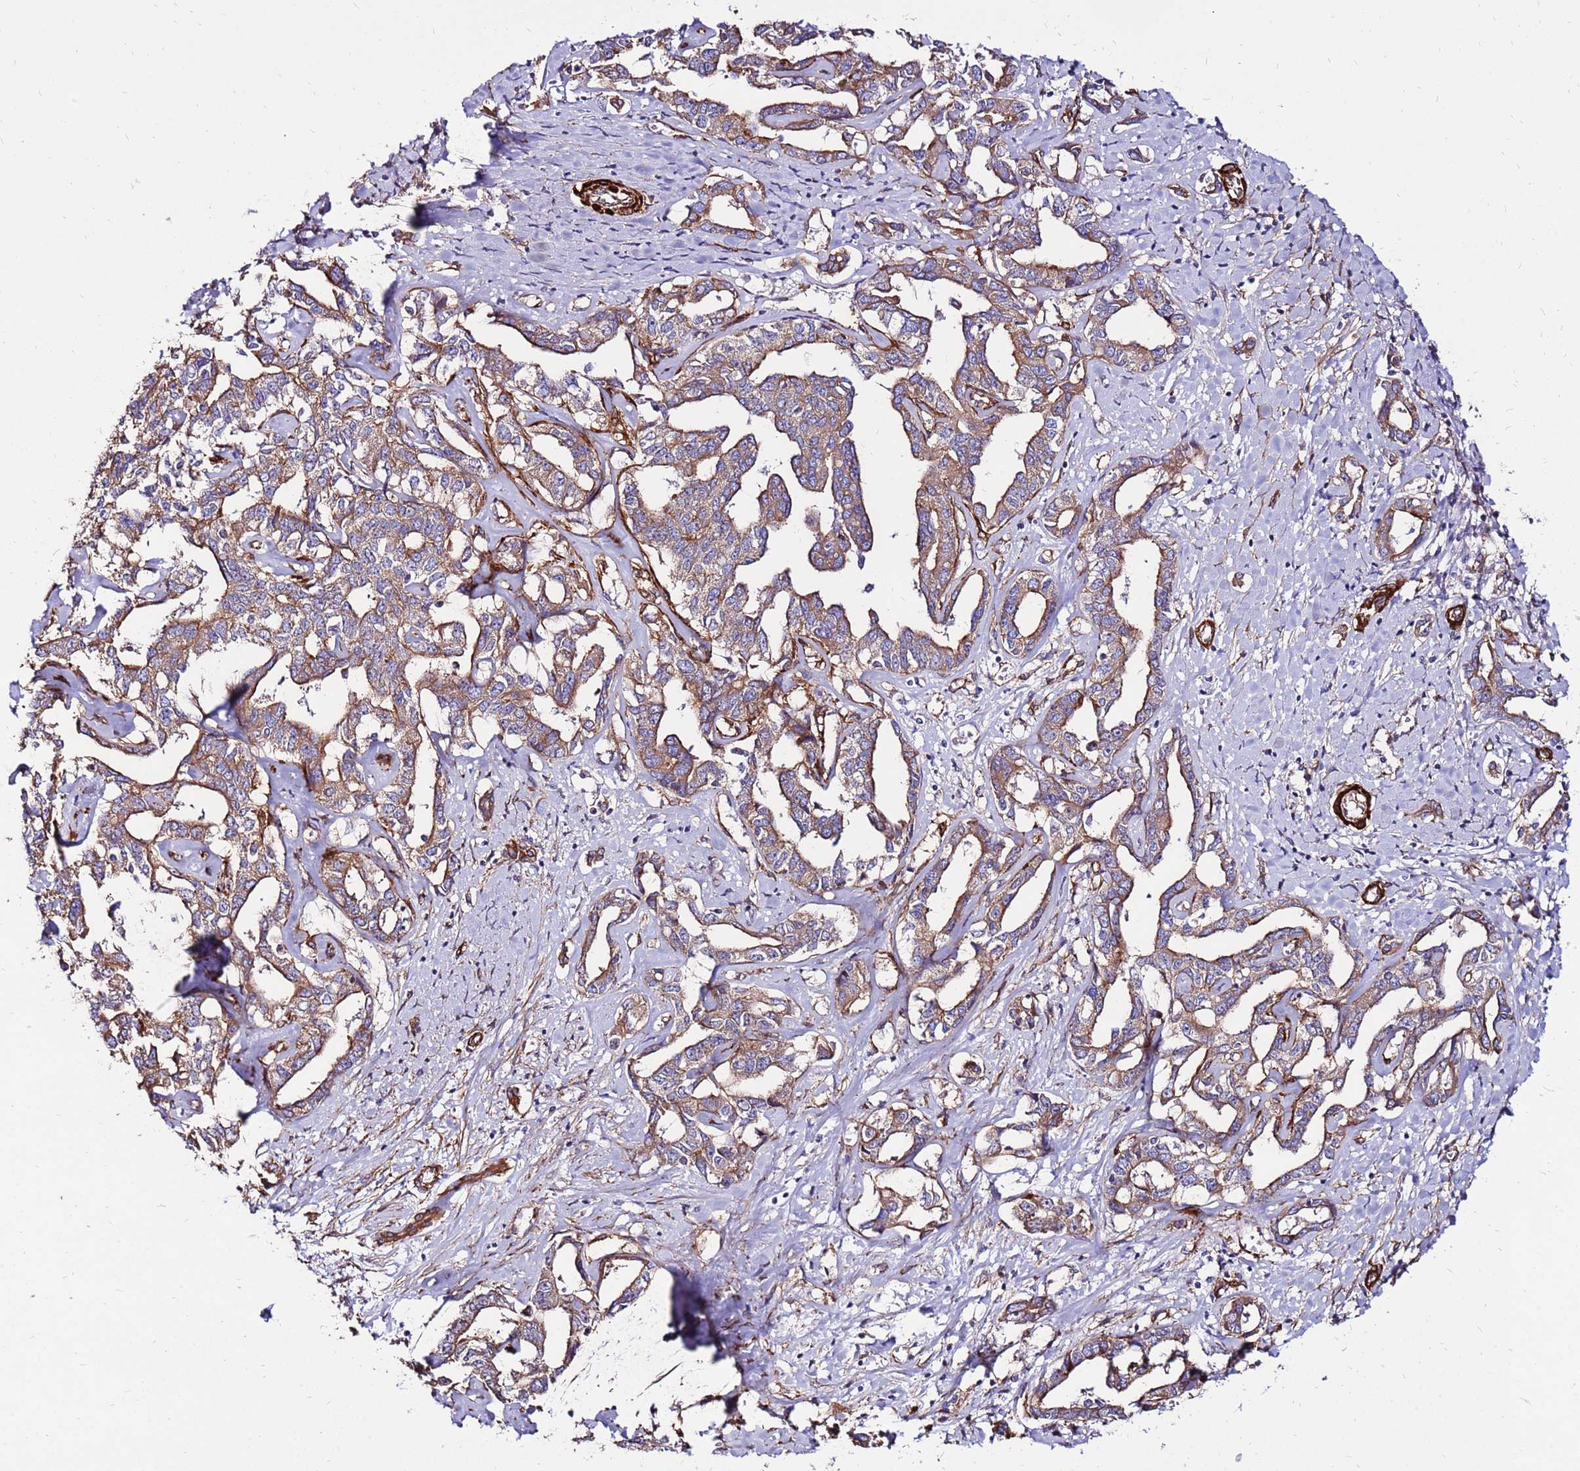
{"staining": {"intensity": "moderate", "quantity": ">75%", "location": "cytoplasmic/membranous"}, "tissue": "liver cancer", "cell_type": "Tumor cells", "image_type": "cancer", "snomed": [{"axis": "morphology", "description": "Cholangiocarcinoma"}, {"axis": "topography", "description": "Liver"}], "caption": "This histopathology image demonstrates immunohistochemistry staining of cholangiocarcinoma (liver), with medium moderate cytoplasmic/membranous staining in approximately >75% of tumor cells.", "gene": "EI24", "patient": {"sex": "male", "age": 59}}